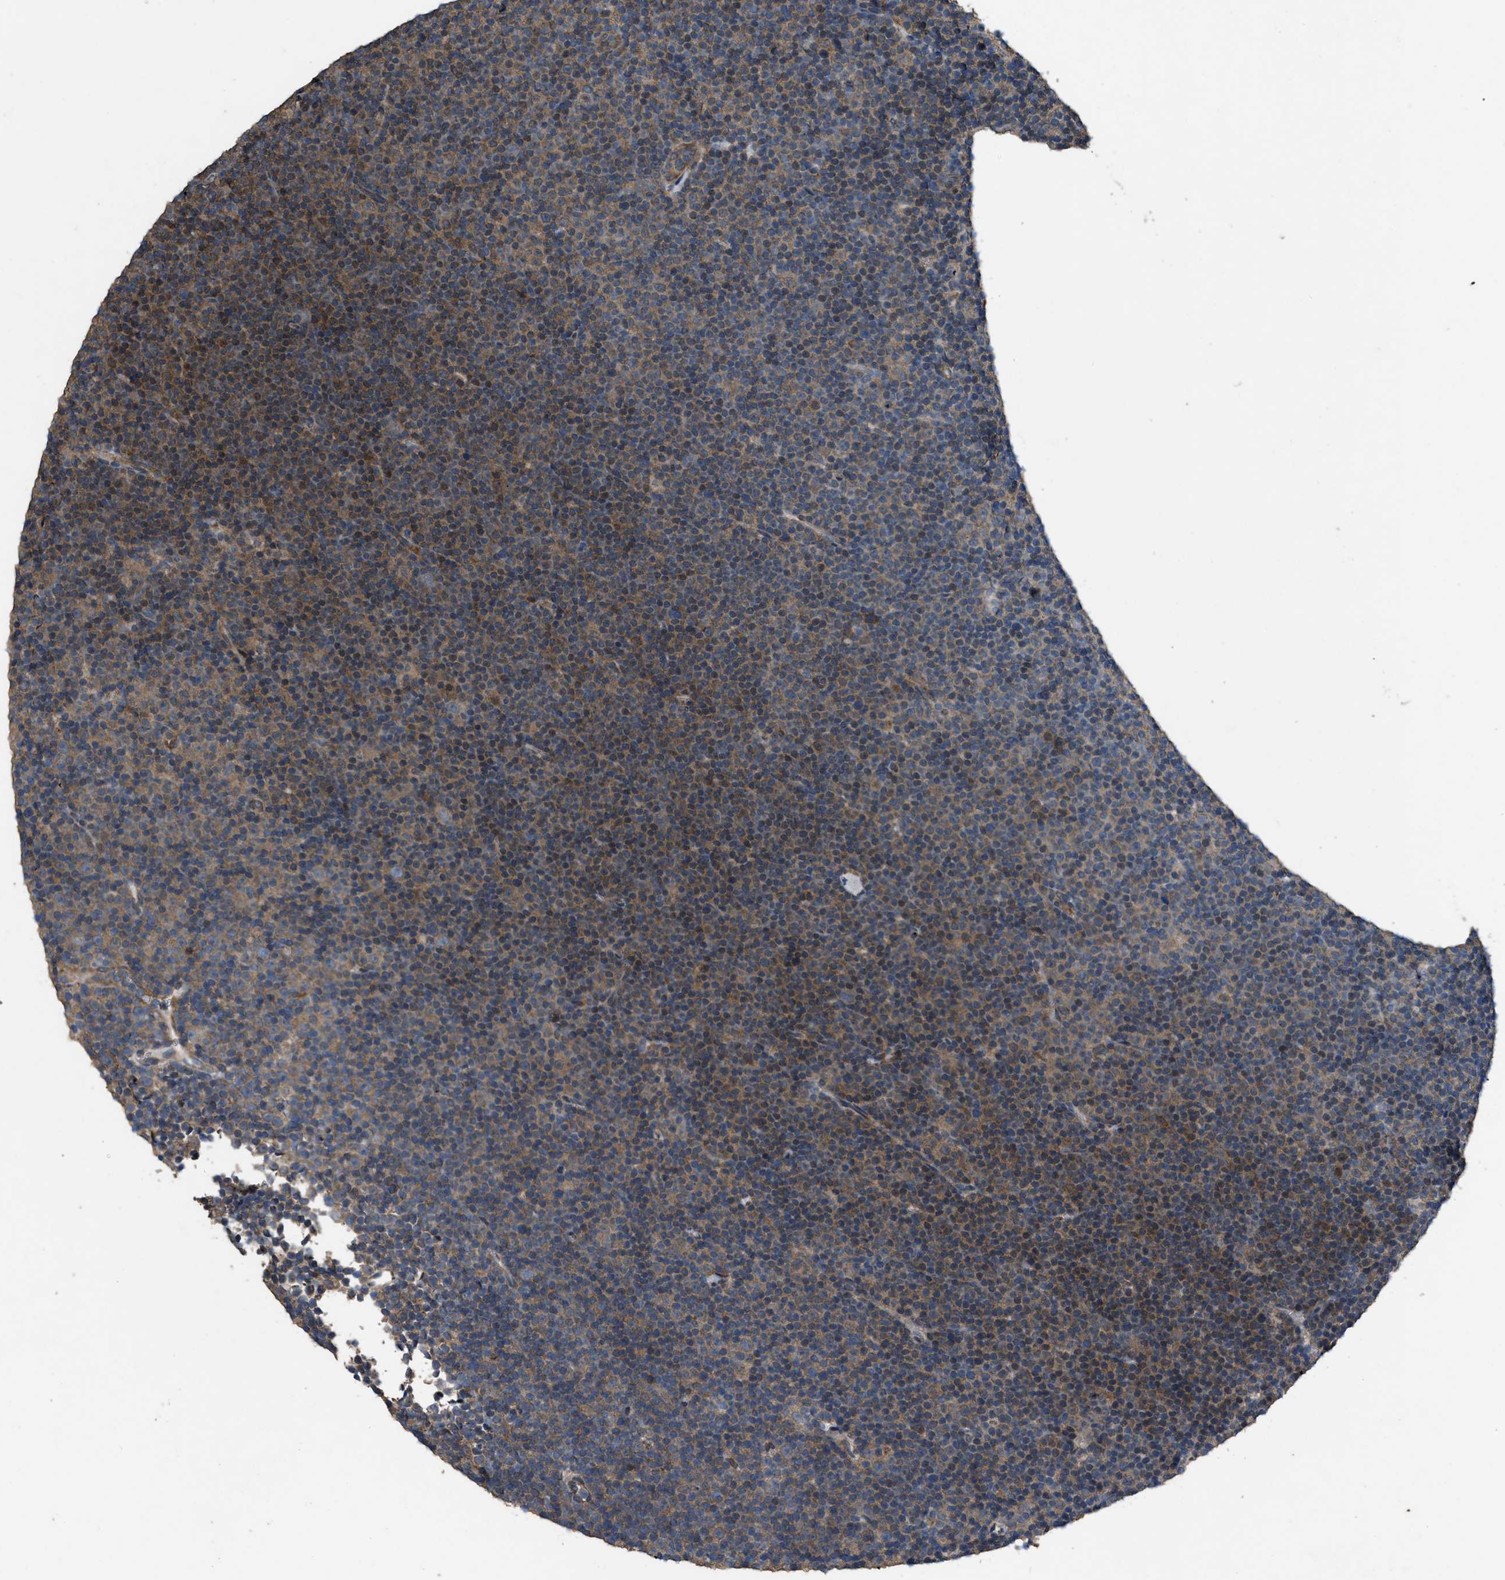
{"staining": {"intensity": "moderate", "quantity": "25%-75%", "location": "cytoplasmic/membranous"}, "tissue": "lymphoma", "cell_type": "Tumor cells", "image_type": "cancer", "snomed": [{"axis": "morphology", "description": "Malignant lymphoma, non-Hodgkin's type, Low grade"}, {"axis": "topography", "description": "Lymph node"}], "caption": "Protein analysis of lymphoma tissue displays moderate cytoplasmic/membranous expression in about 25%-75% of tumor cells. (Brightfield microscopy of DAB IHC at high magnification).", "gene": "ARL6", "patient": {"sex": "female", "age": 67}}